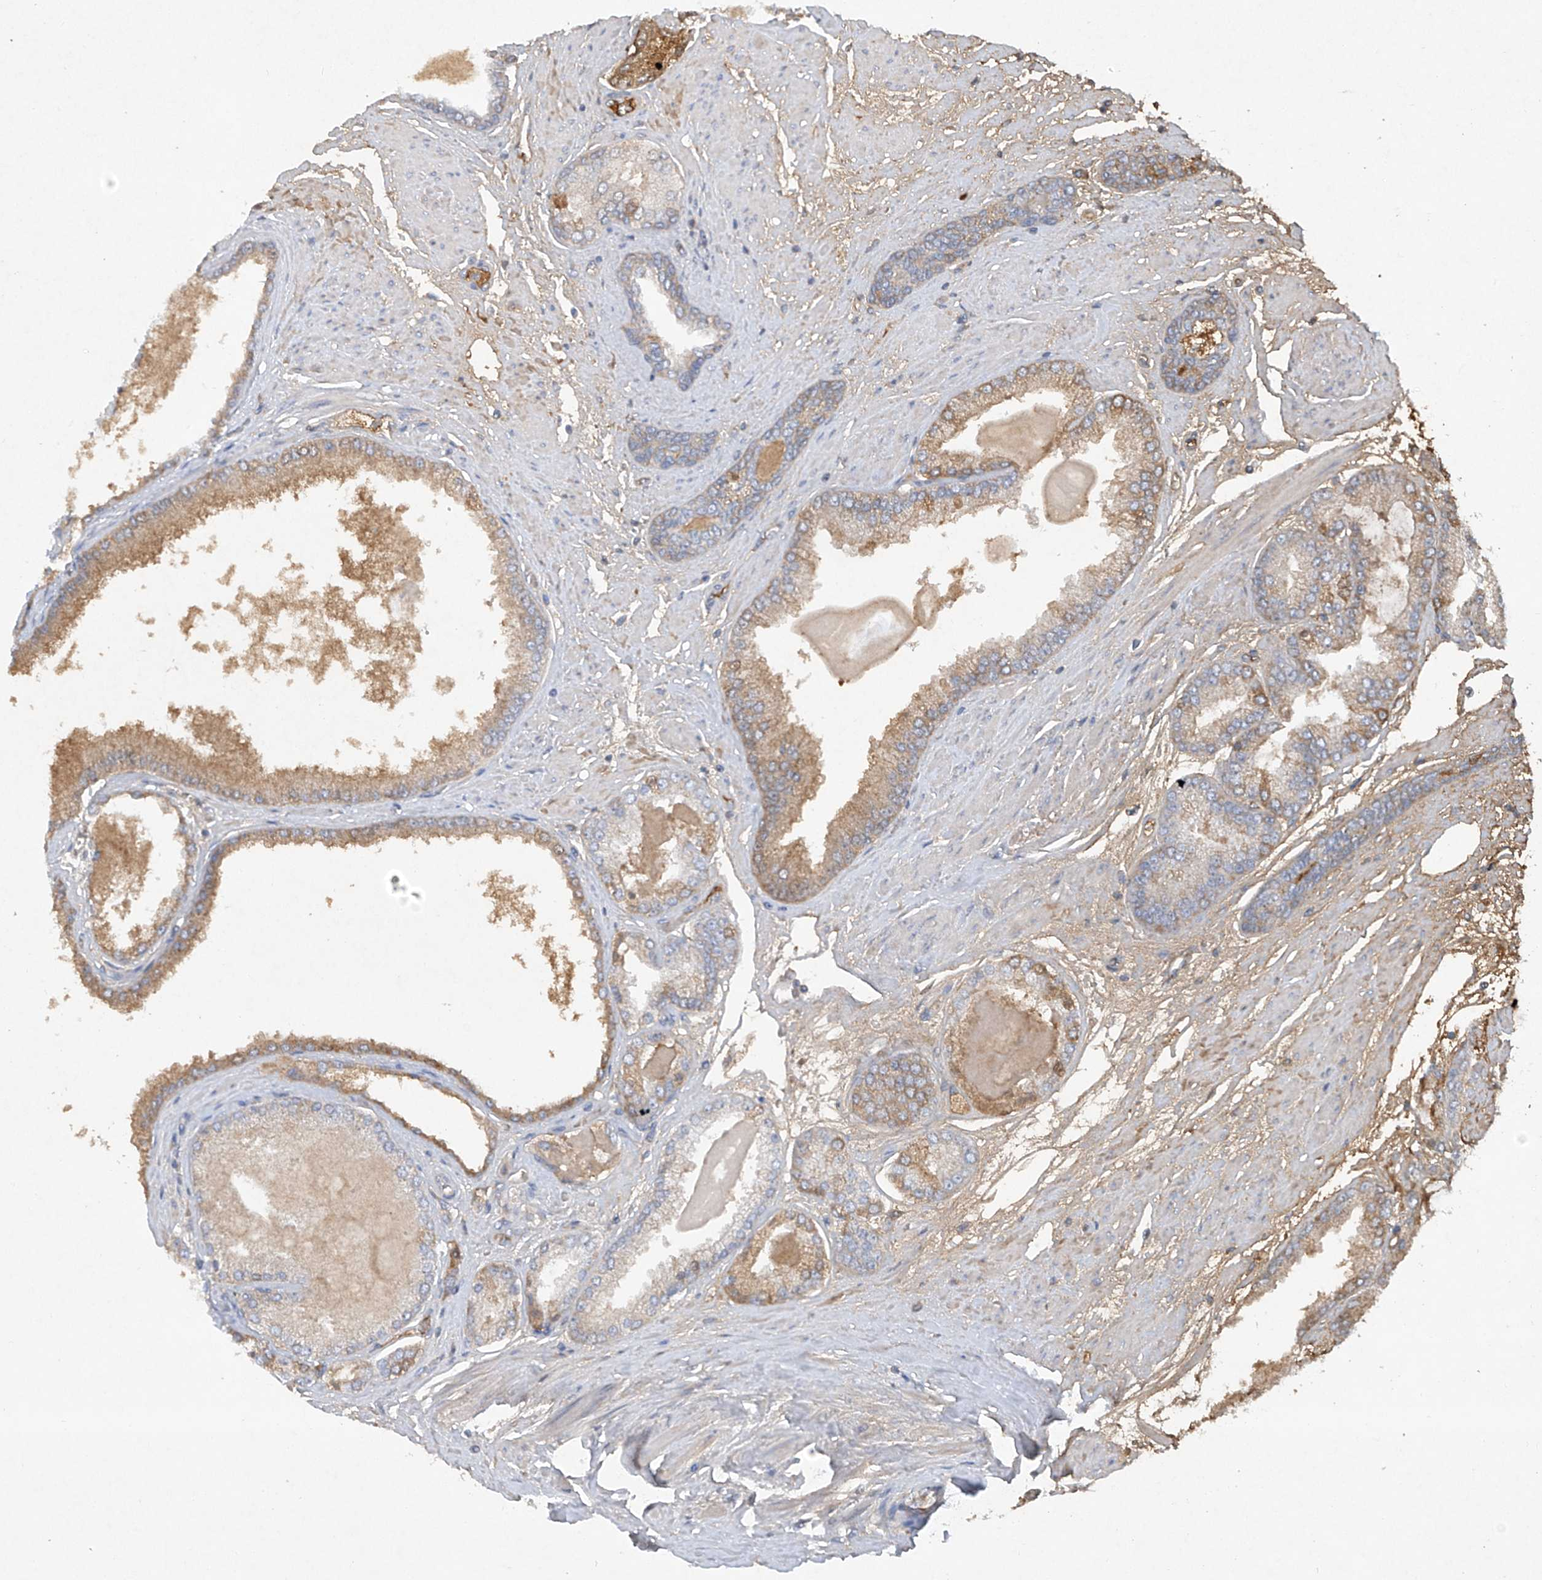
{"staining": {"intensity": "weak", "quantity": "25%-75%", "location": "cytoplasmic/membranous"}, "tissue": "prostate cancer", "cell_type": "Tumor cells", "image_type": "cancer", "snomed": [{"axis": "morphology", "description": "Adenocarcinoma, High grade"}, {"axis": "topography", "description": "Prostate"}], "caption": "Prostate cancer stained with IHC demonstrates weak cytoplasmic/membranous staining in about 25%-75% of tumor cells. The staining was performed using DAB (3,3'-diaminobenzidine), with brown indicating positive protein expression. Nuclei are stained blue with hematoxylin.", "gene": "HAS3", "patient": {"sex": "male", "age": 59}}